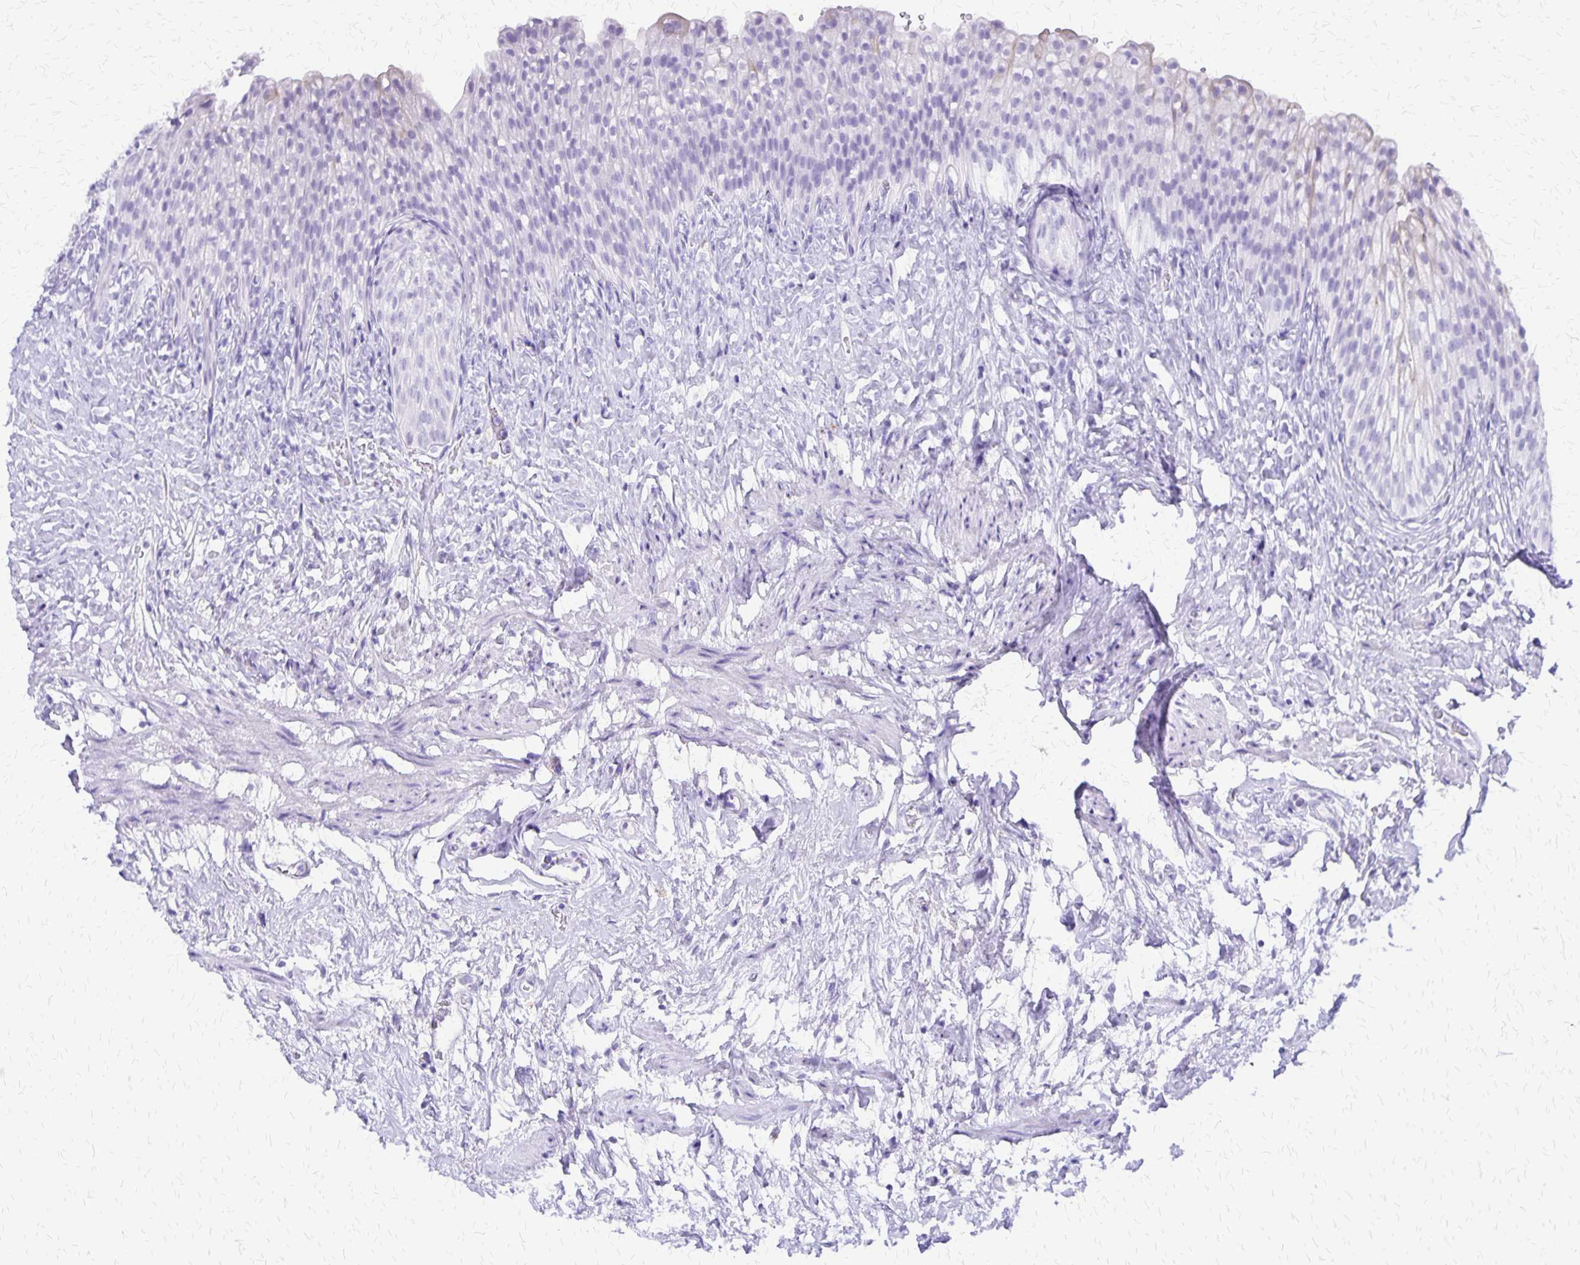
{"staining": {"intensity": "negative", "quantity": "none", "location": "none"}, "tissue": "urinary bladder", "cell_type": "Urothelial cells", "image_type": "normal", "snomed": [{"axis": "morphology", "description": "Normal tissue, NOS"}, {"axis": "topography", "description": "Urinary bladder"}, {"axis": "topography", "description": "Prostate"}], "caption": "Immunohistochemistry photomicrograph of unremarkable urinary bladder: human urinary bladder stained with DAB (3,3'-diaminobenzidine) demonstrates no significant protein expression in urothelial cells.", "gene": "SLC13A2", "patient": {"sex": "male", "age": 76}}